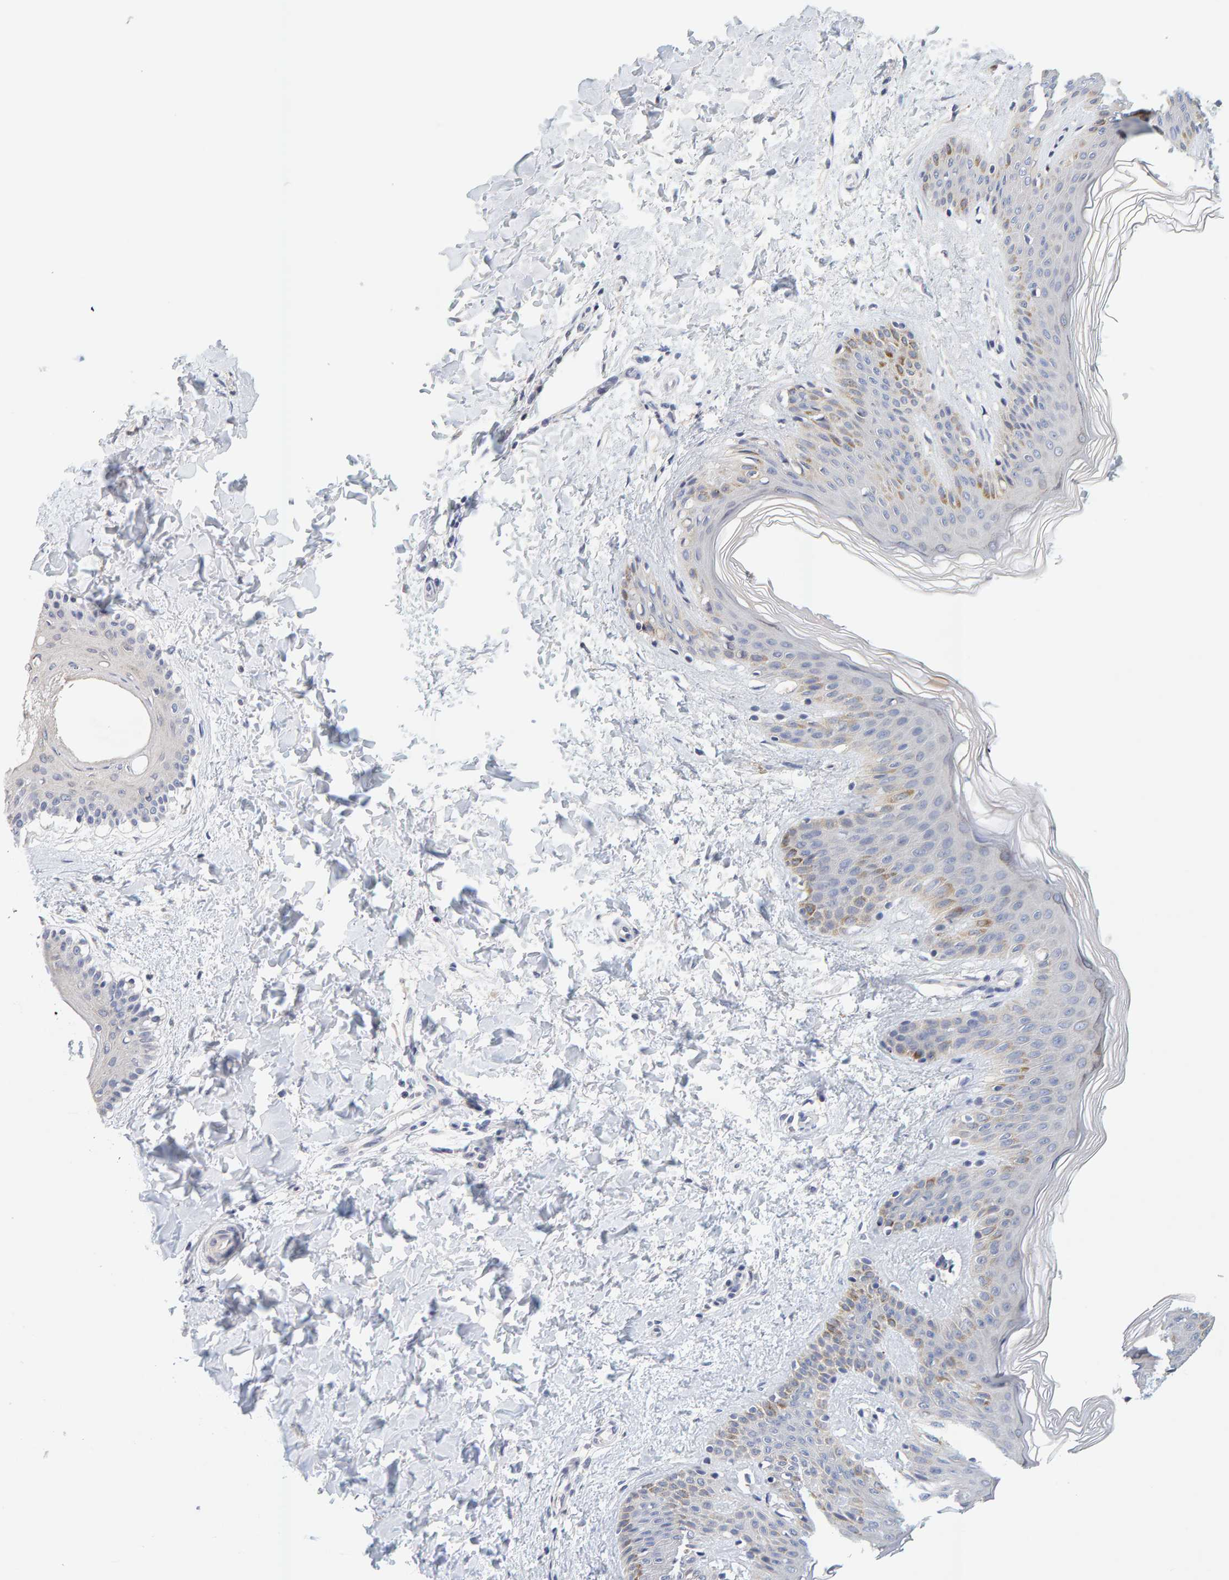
{"staining": {"intensity": "negative", "quantity": "none", "location": "none"}, "tissue": "skin", "cell_type": "Fibroblasts", "image_type": "normal", "snomed": [{"axis": "morphology", "description": "Normal tissue, NOS"}, {"axis": "morphology", "description": "Neoplasm, benign, NOS"}, {"axis": "topography", "description": "Skin"}, {"axis": "topography", "description": "Soft tissue"}], "caption": "A high-resolution photomicrograph shows immunohistochemistry staining of unremarkable skin, which demonstrates no significant expression in fibroblasts. (DAB (3,3'-diaminobenzidine) immunohistochemistry with hematoxylin counter stain).", "gene": "SGPL1", "patient": {"sex": "male", "age": 26}}